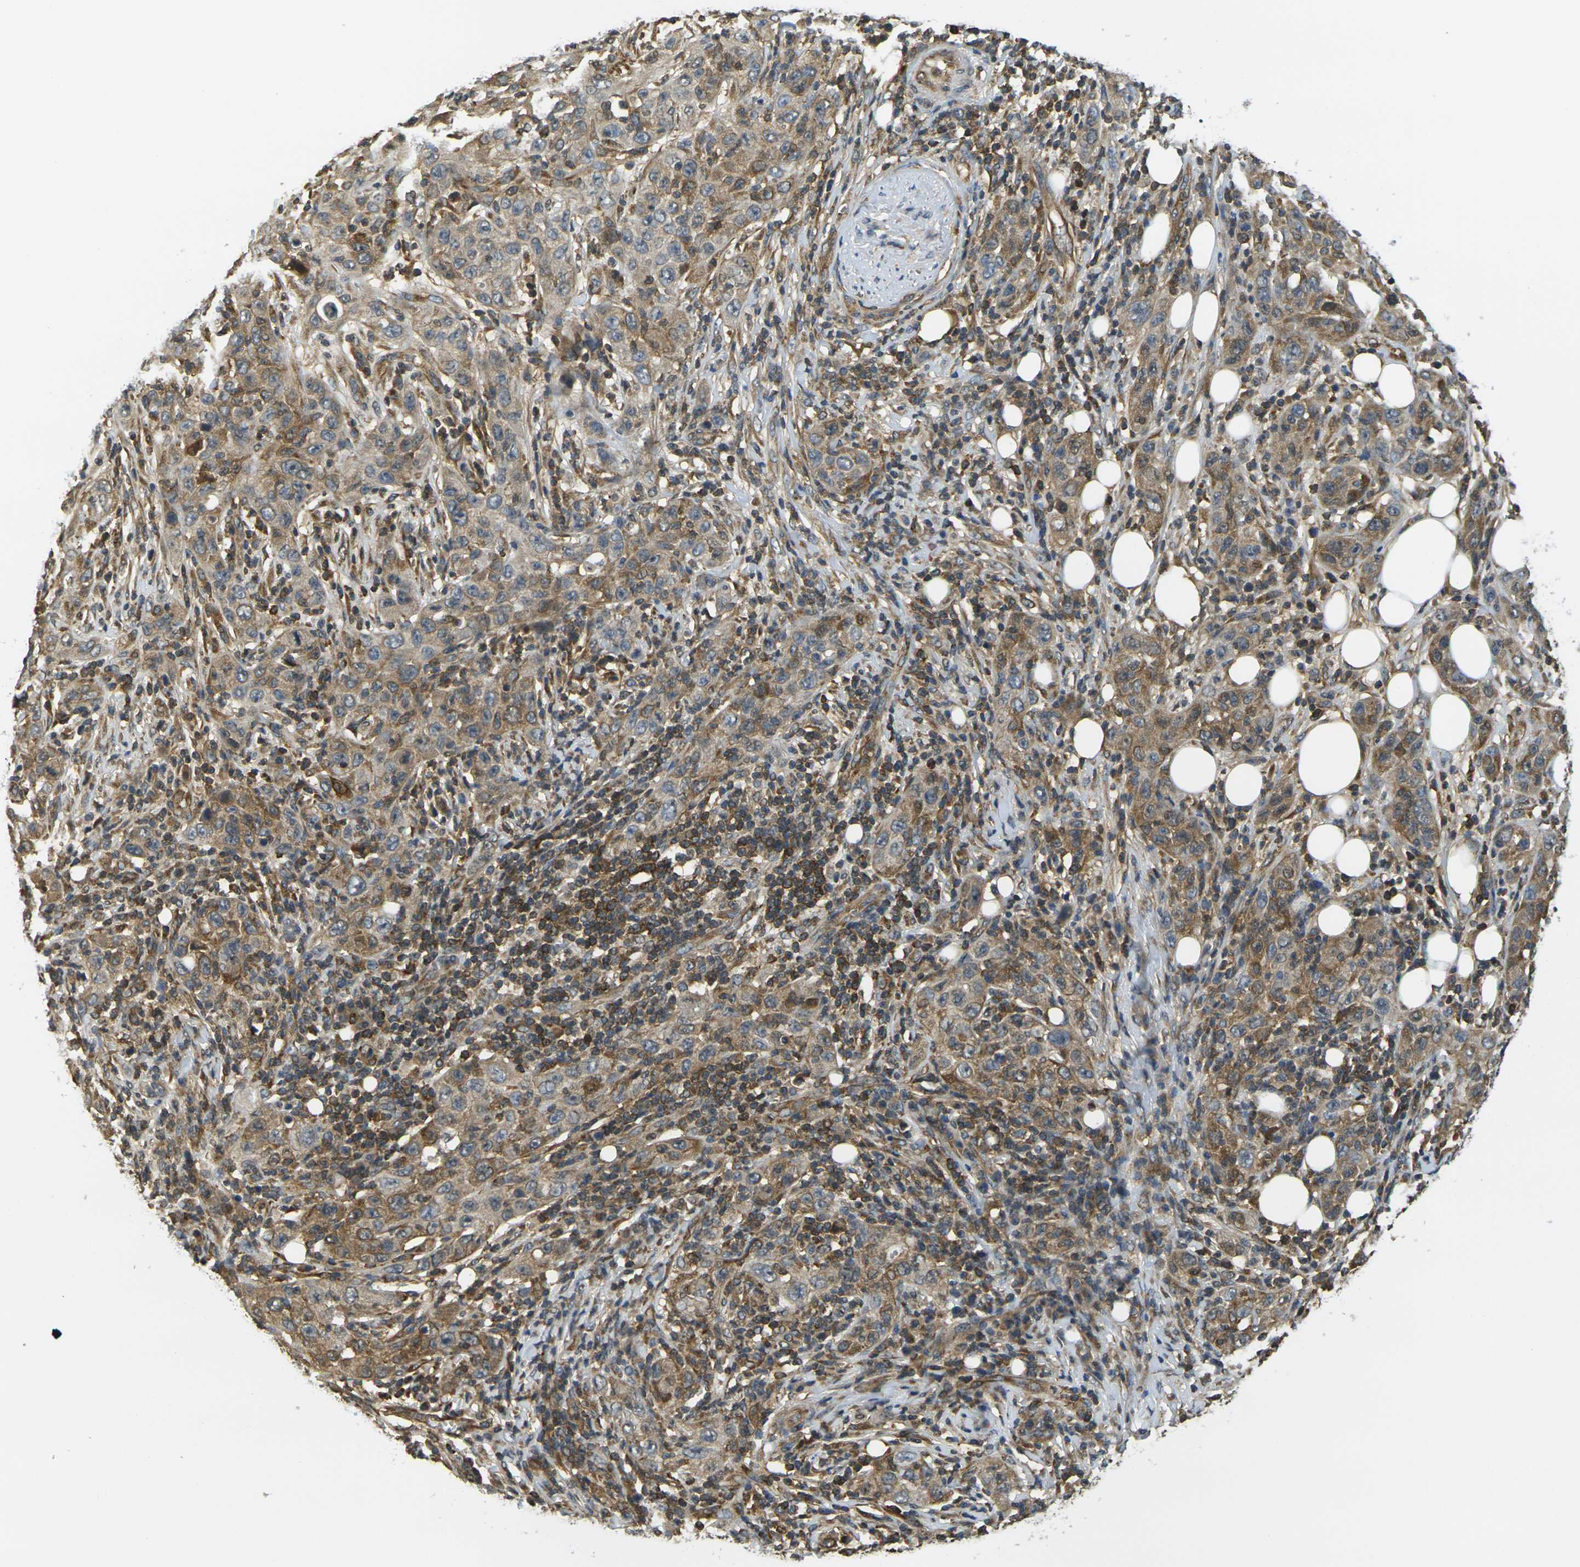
{"staining": {"intensity": "moderate", "quantity": ">75%", "location": "cytoplasmic/membranous"}, "tissue": "skin cancer", "cell_type": "Tumor cells", "image_type": "cancer", "snomed": [{"axis": "morphology", "description": "Squamous cell carcinoma, NOS"}, {"axis": "topography", "description": "Skin"}], "caption": "IHC (DAB) staining of human skin squamous cell carcinoma displays moderate cytoplasmic/membranous protein staining in about >75% of tumor cells.", "gene": "CAST", "patient": {"sex": "female", "age": 88}}